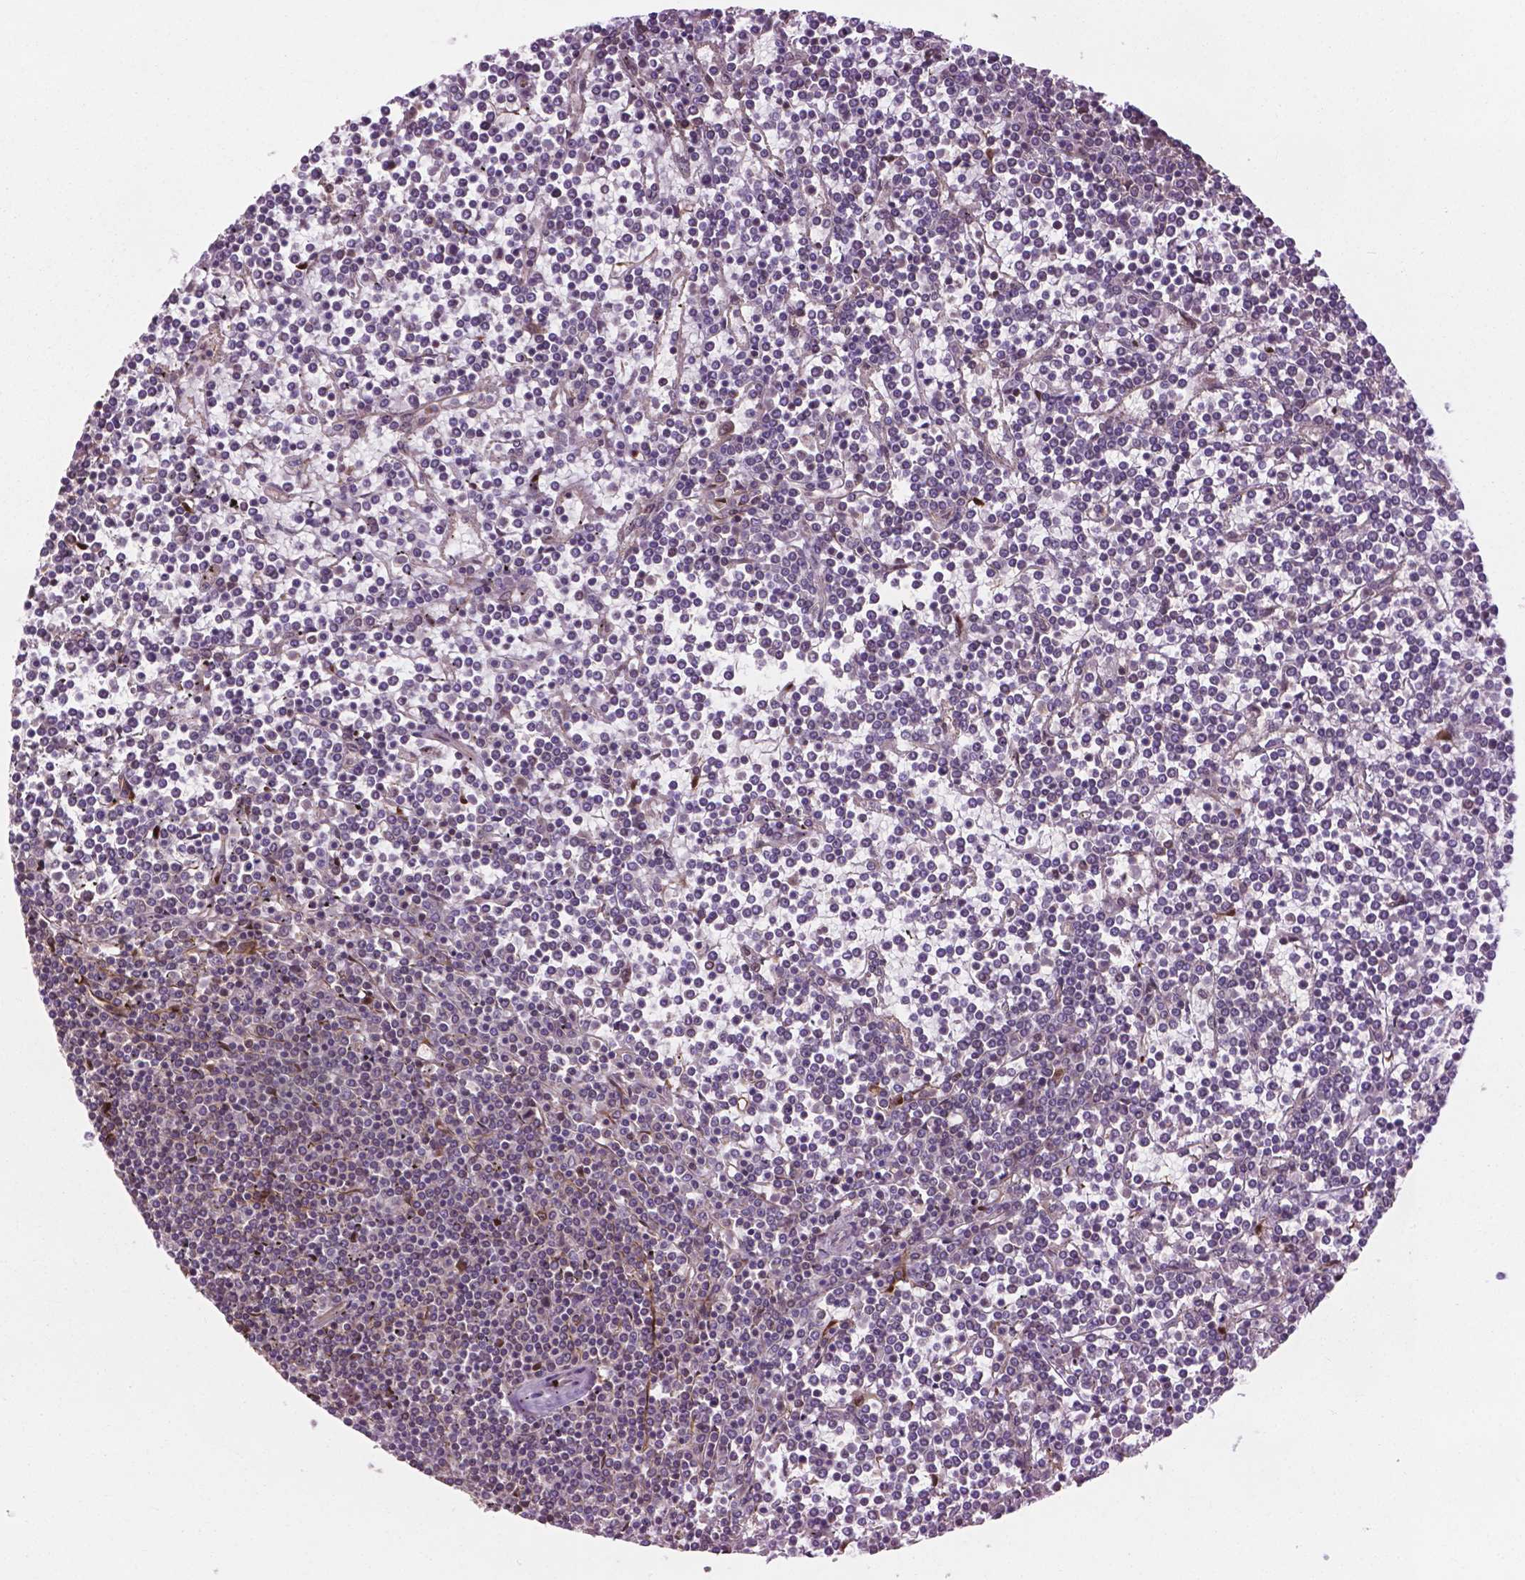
{"staining": {"intensity": "negative", "quantity": "none", "location": "none"}, "tissue": "lymphoma", "cell_type": "Tumor cells", "image_type": "cancer", "snomed": [{"axis": "morphology", "description": "Malignant lymphoma, non-Hodgkin's type, Low grade"}, {"axis": "topography", "description": "Spleen"}], "caption": "The histopathology image displays no staining of tumor cells in malignant lymphoma, non-Hodgkin's type (low-grade).", "gene": "PPP1CB", "patient": {"sex": "female", "age": 19}}